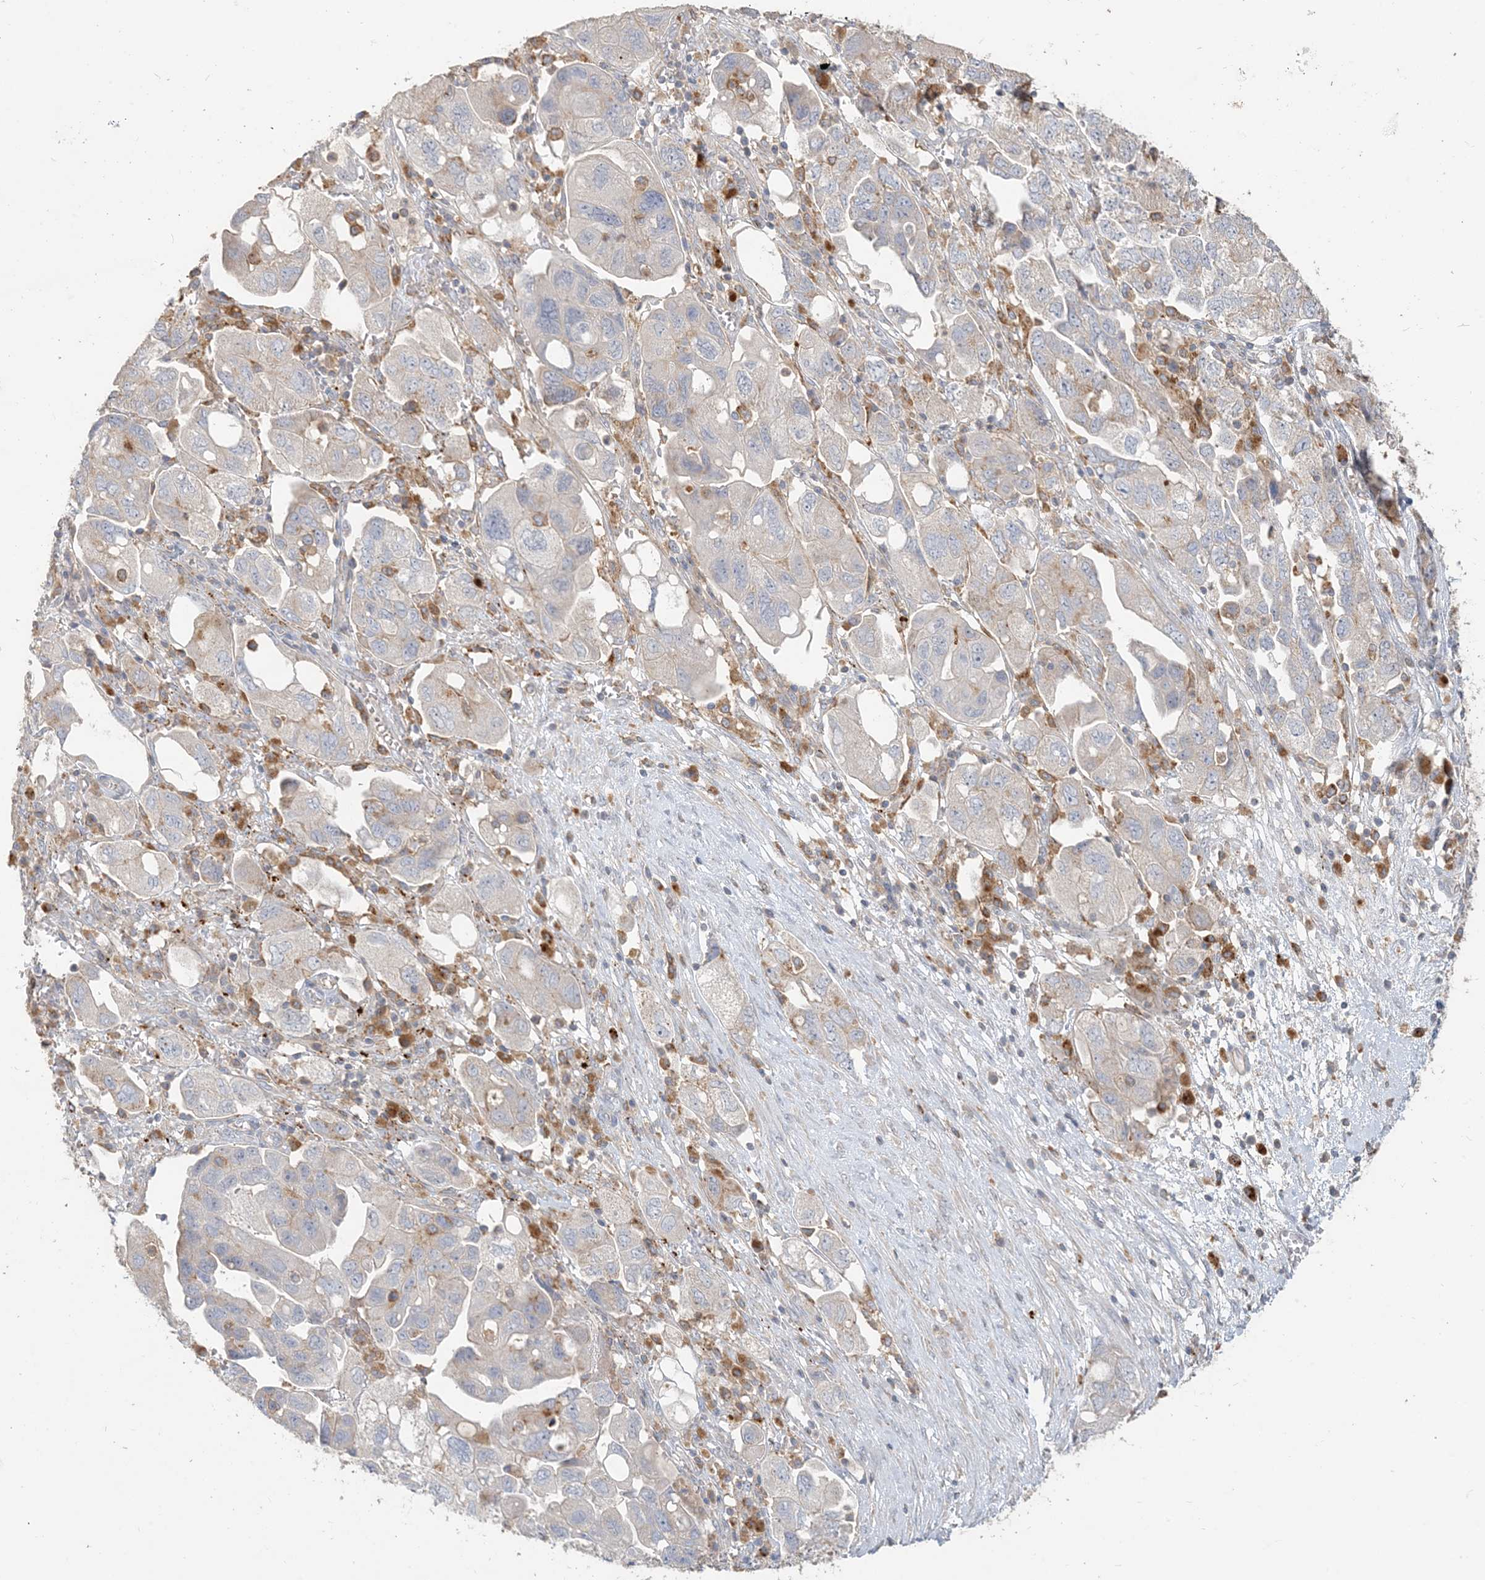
{"staining": {"intensity": "negative", "quantity": "none", "location": "none"}, "tissue": "ovarian cancer", "cell_type": "Tumor cells", "image_type": "cancer", "snomed": [{"axis": "morphology", "description": "Carcinoma, NOS"}, {"axis": "morphology", "description": "Cystadenocarcinoma, serous, NOS"}, {"axis": "topography", "description": "Ovary"}], "caption": "Immunohistochemical staining of serous cystadenocarcinoma (ovarian) reveals no significant expression in tumor cells. (Stains: DAB (3,3'-diaminobenzidine) immunohistochemistry (IHC) with hematoxylin counter stain, Microscopy: brightfield microscopy at high magnification).", "gene": "SPPL2A", "patient": {"sex": "female", "age": 69}}